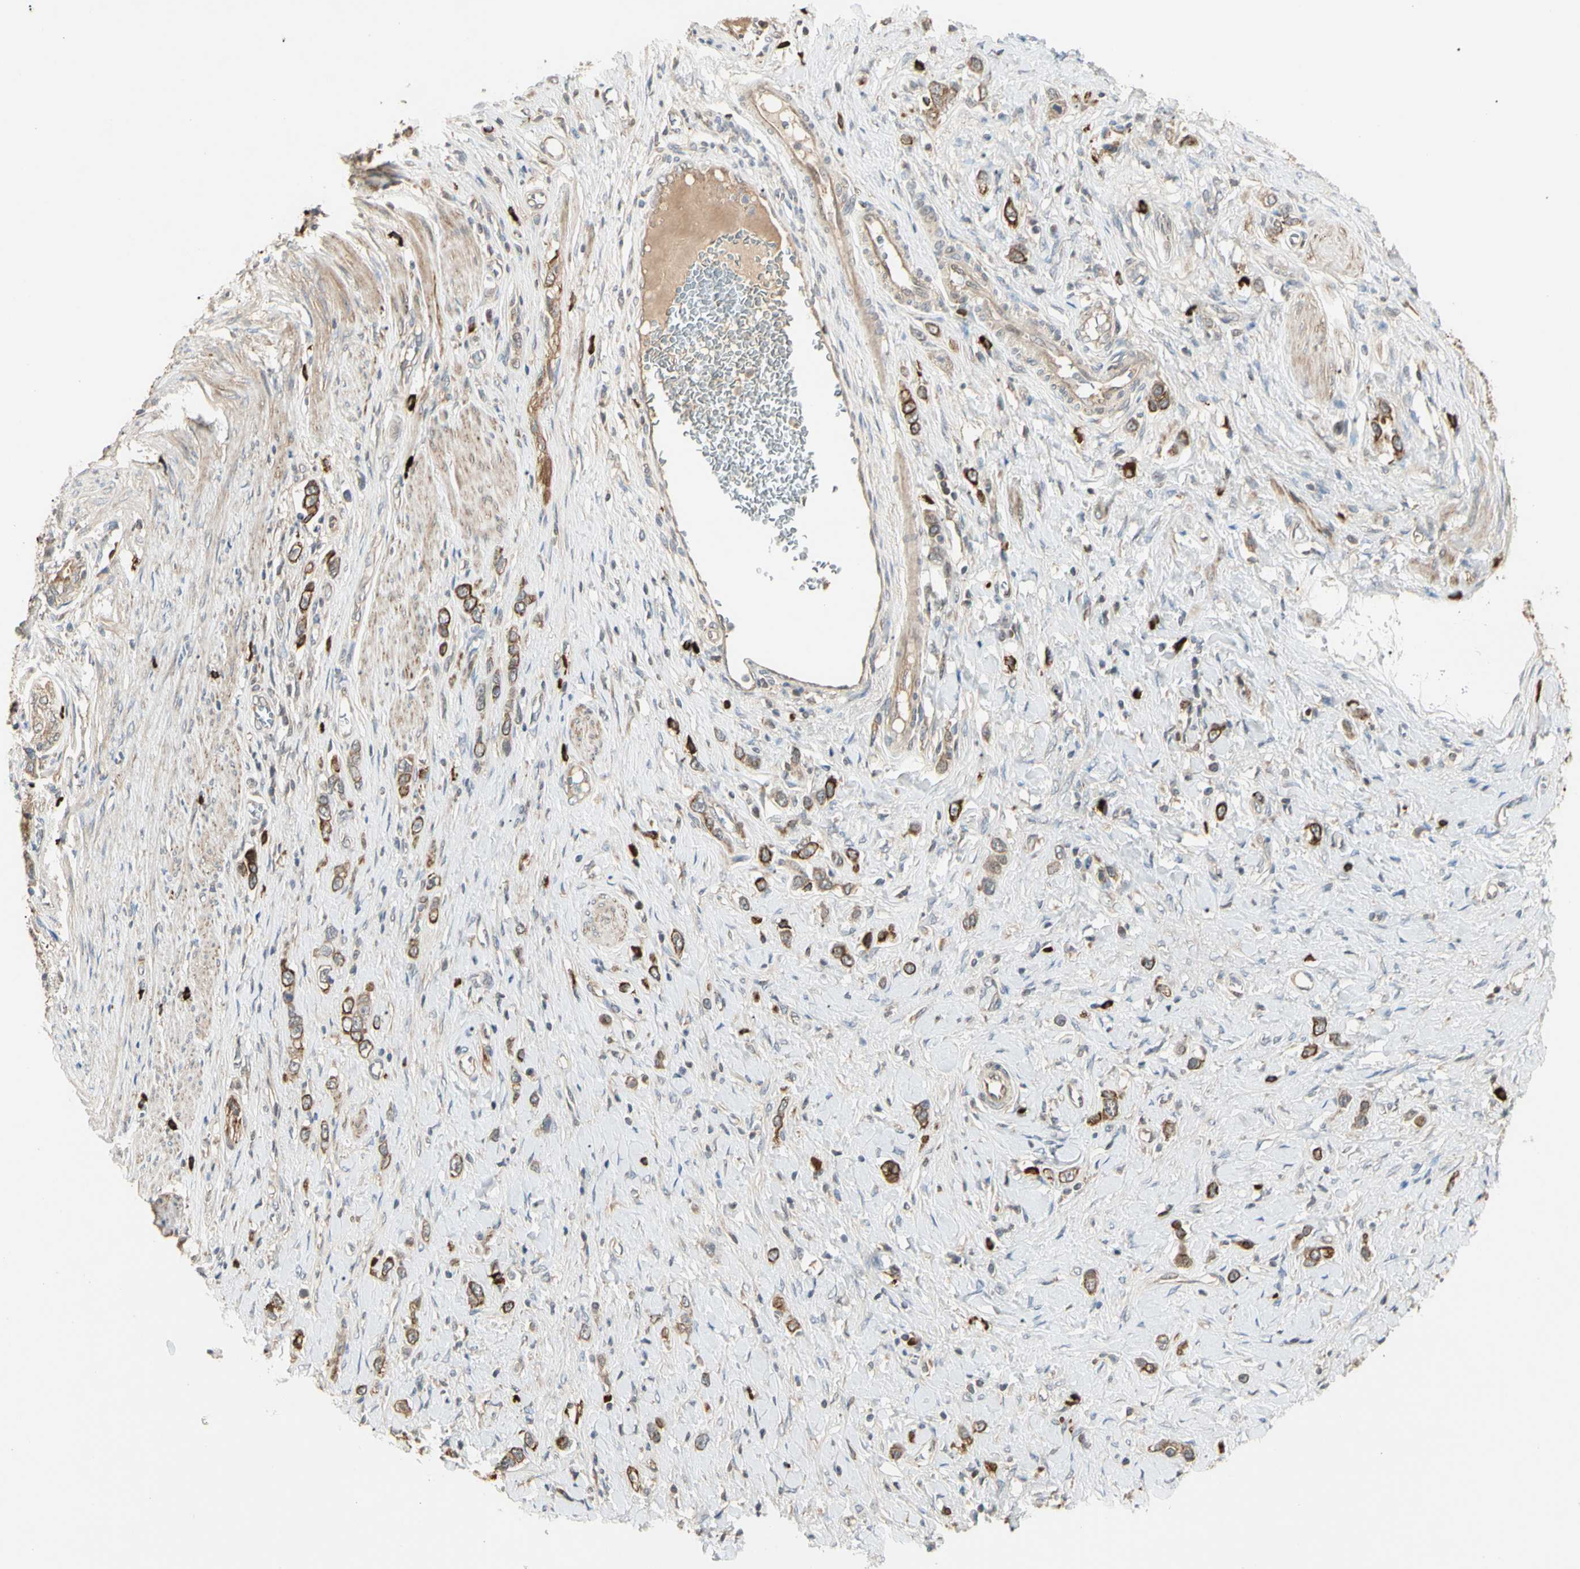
{"staining": {"intensity": "strong", "quantity": ">75%", "location": "cytoplasmic/membranous"}, "tissue": "stomach cancer", "cell_type": "Tumor cells", "image_type": "cancer", "snomed": [{"axis": "morphology", "description": "Normal tissue, NOS"}, {"axis": "morphology", "description": "Adenocarcinoma, NOS"}, {"axis": "topography", "description": "Stomach, upper"}, {"axis": "topography", "description": "Stomach"}], "caption": "A high-resolution image shows IHC staining of stomach cancer, which reveals strong cytoplasmic/membranous positivity in about >75% of tumor cells. (DAB = brown stain, brightfield microscopy at high magnification).", "gene": "ATG4C", "patient": {"sex": "female", "age": 65}}